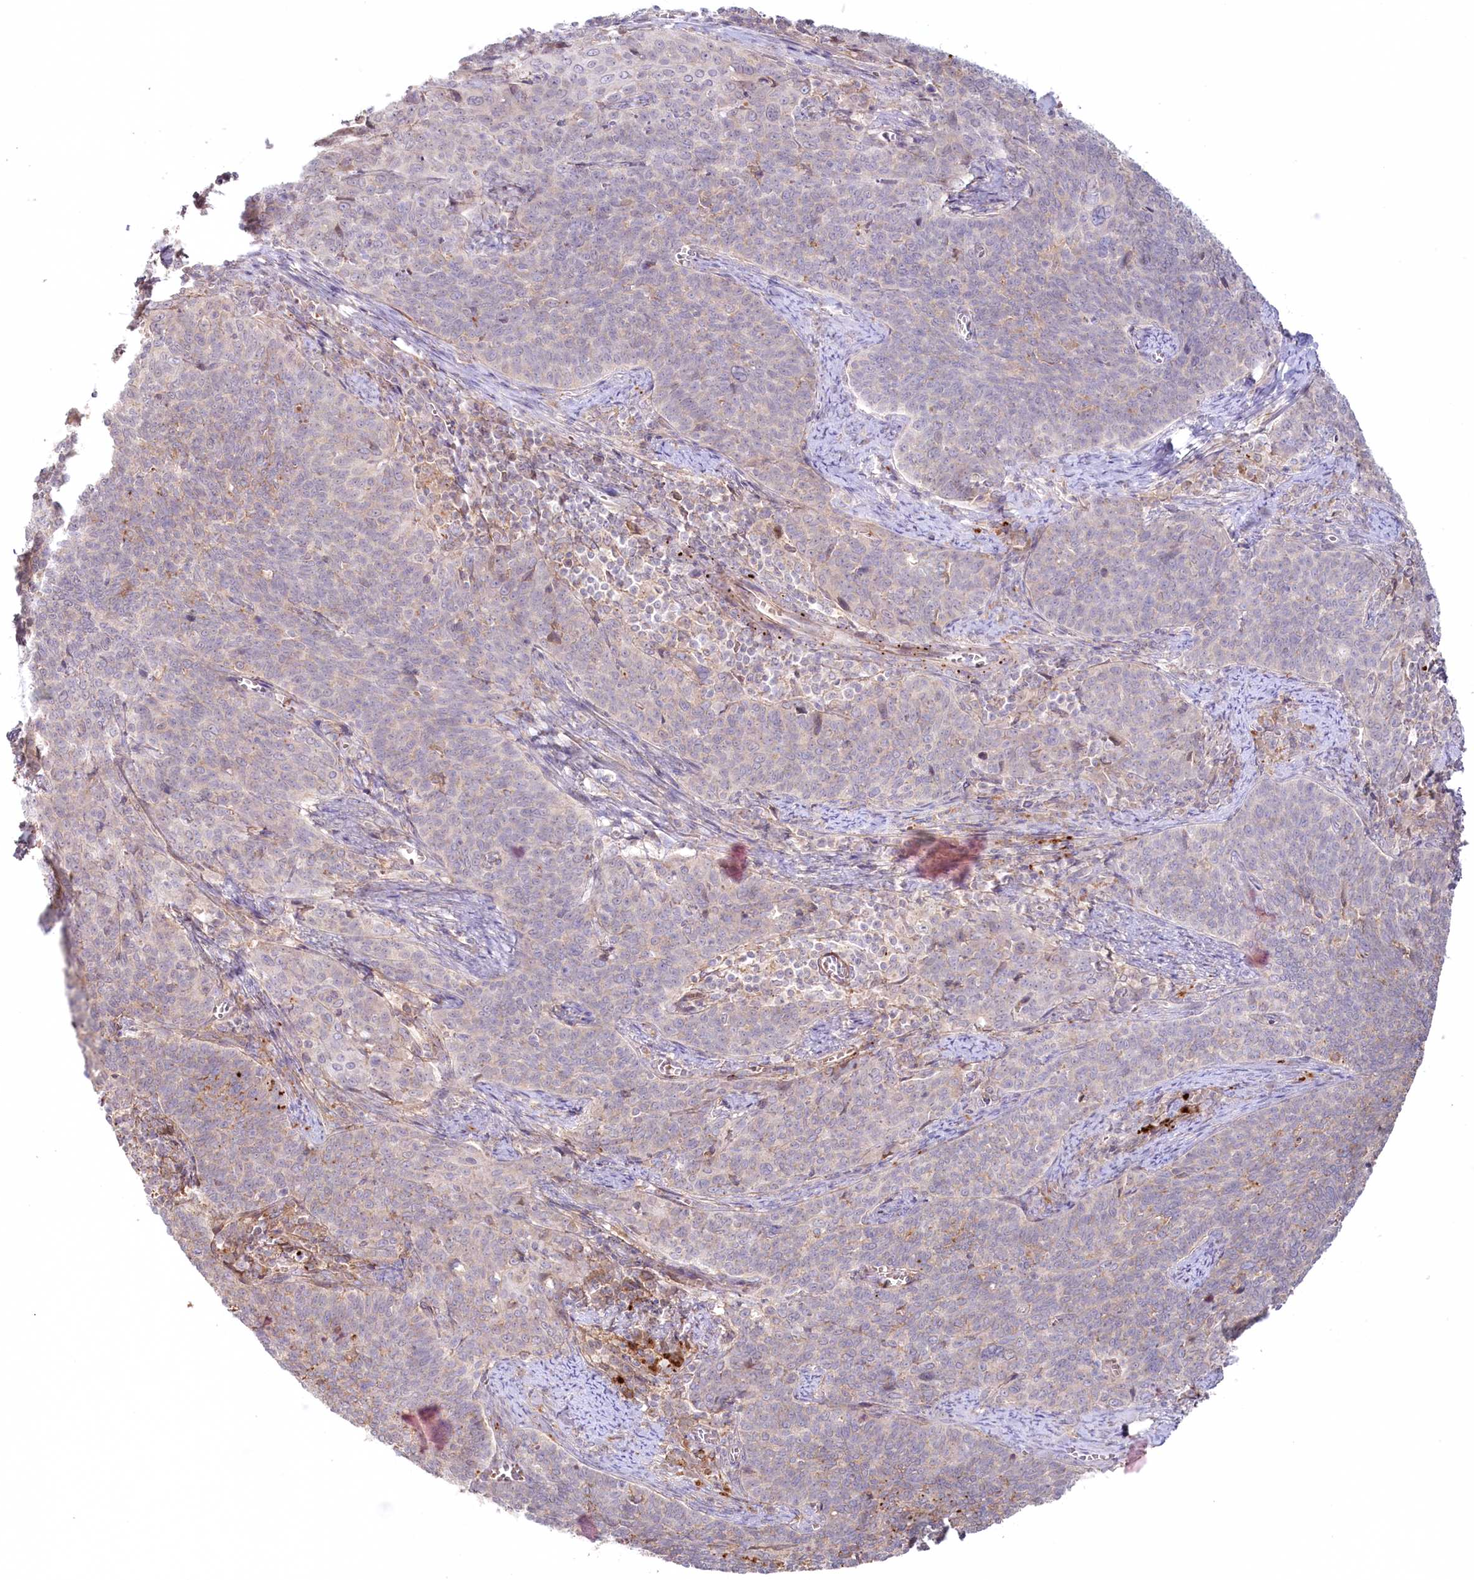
{"staining": {"intensity": "moderate", "quantity": "<25%", "location": "cytoplasmic/membranous"}, "tissue": "cervical cancer", "cell_type": "Tumor cells", "image_type": "cancer", "snomed": [{"axis": "morphology", "description": "Squamous cell carcinoma, NOS"}, {"axis": "topography", "description": "Cervix"}], "caption": "Protein analysis of cervical squamous cell carcinoma tissue displays moderate cytoplasmic/membranous staining in approximately <25% of tumor cells.", "gene": "PSAPL1", "patient": {"sex": "female", "age": 39}}